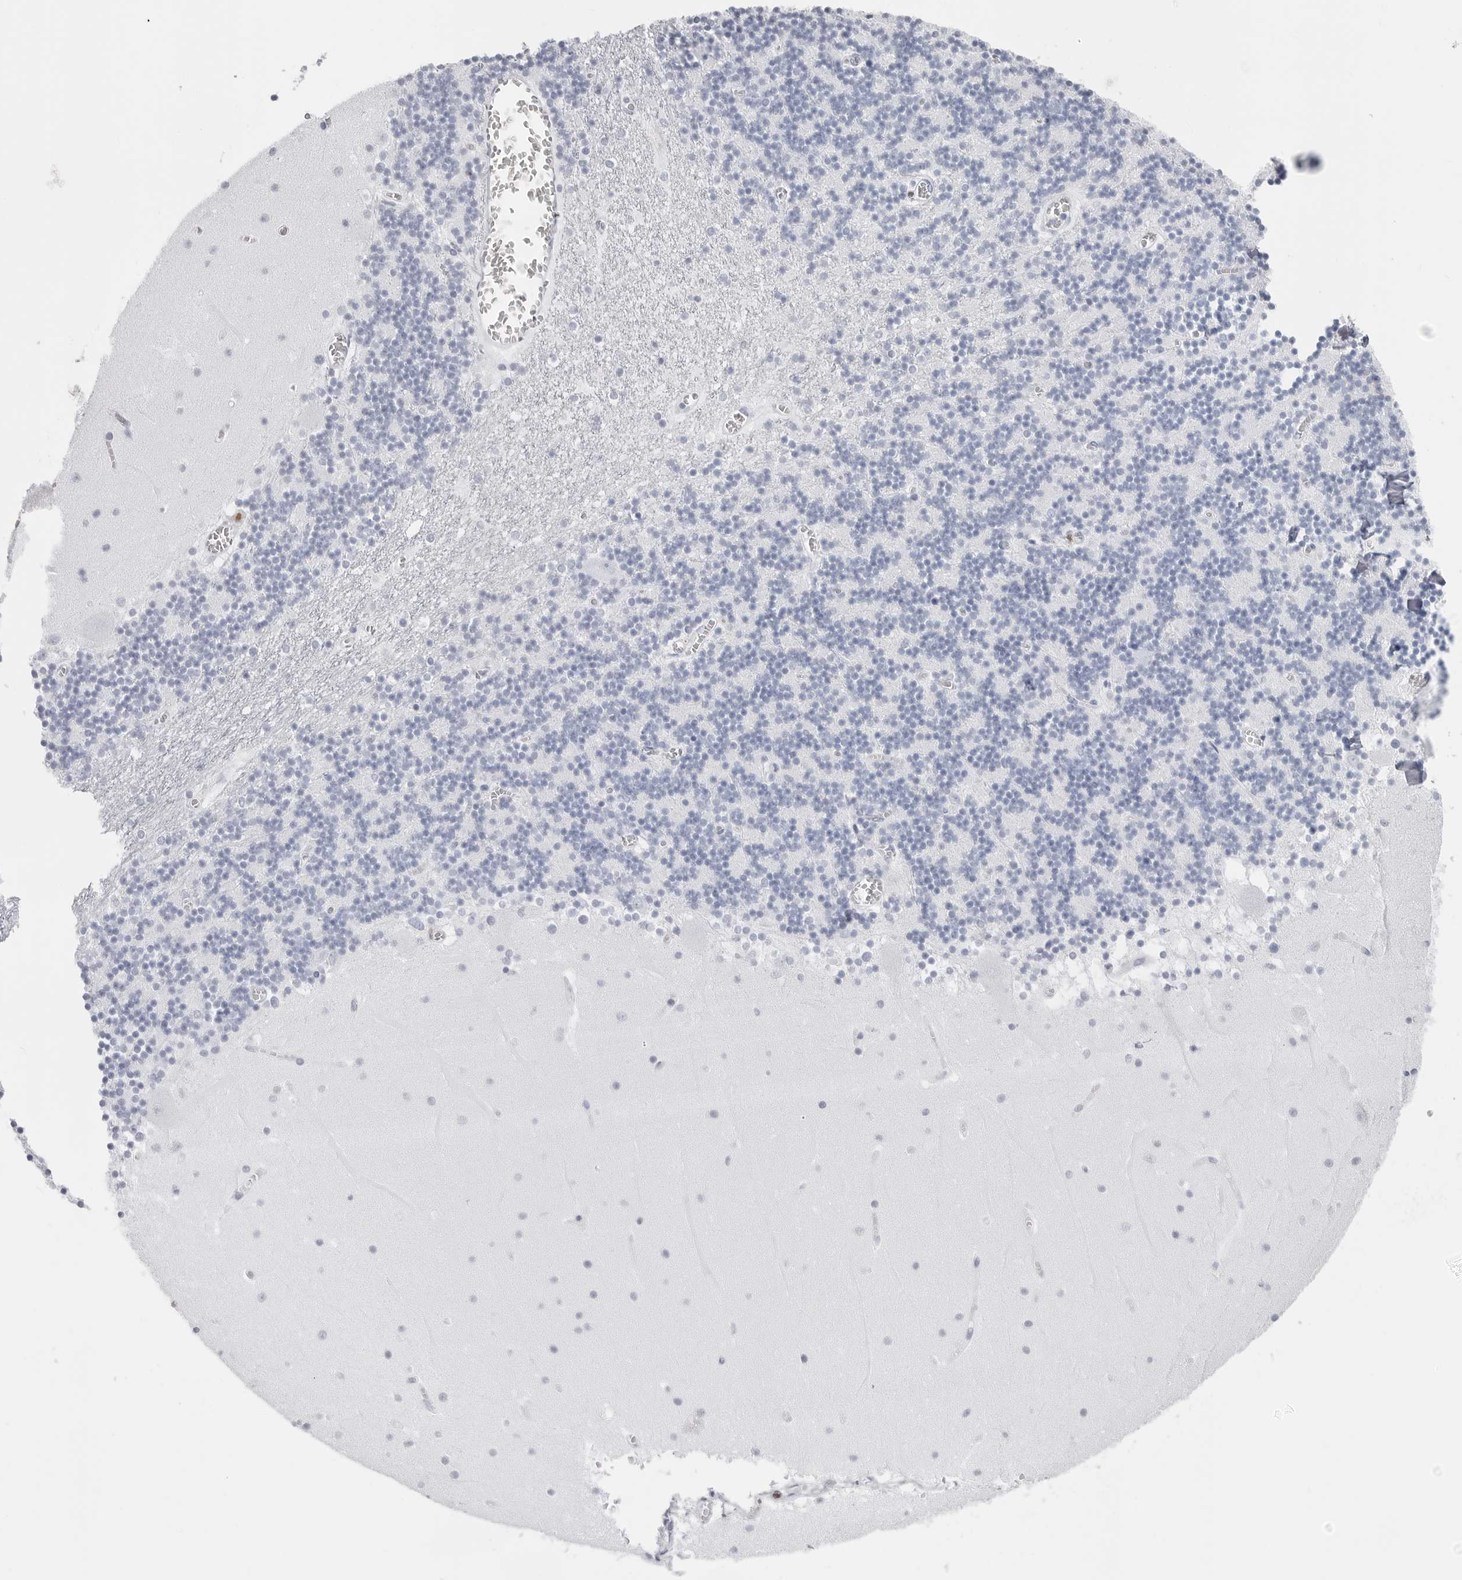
{"staining": {"intensity": "negative", "quantity": "none", "location": "none"}, "tissue": "cerebellum", "cell_type": "Cells in granular layer", "image_type": "normal", "snomed": [{"axis": "morphology", "description": "Normal tissue, NOS"}, {"axis": "topography", "description": "Cerebellum"}], "caption": "IHC of benign cerebellum reveals no expression in cells in granular layer. Brightfield microscopy of IHC stained with DAB (brown) and hematoxylin (blue), captured at high magnification.", "gene": "CST2", "patient": {"sex": "female", "age": 28}}